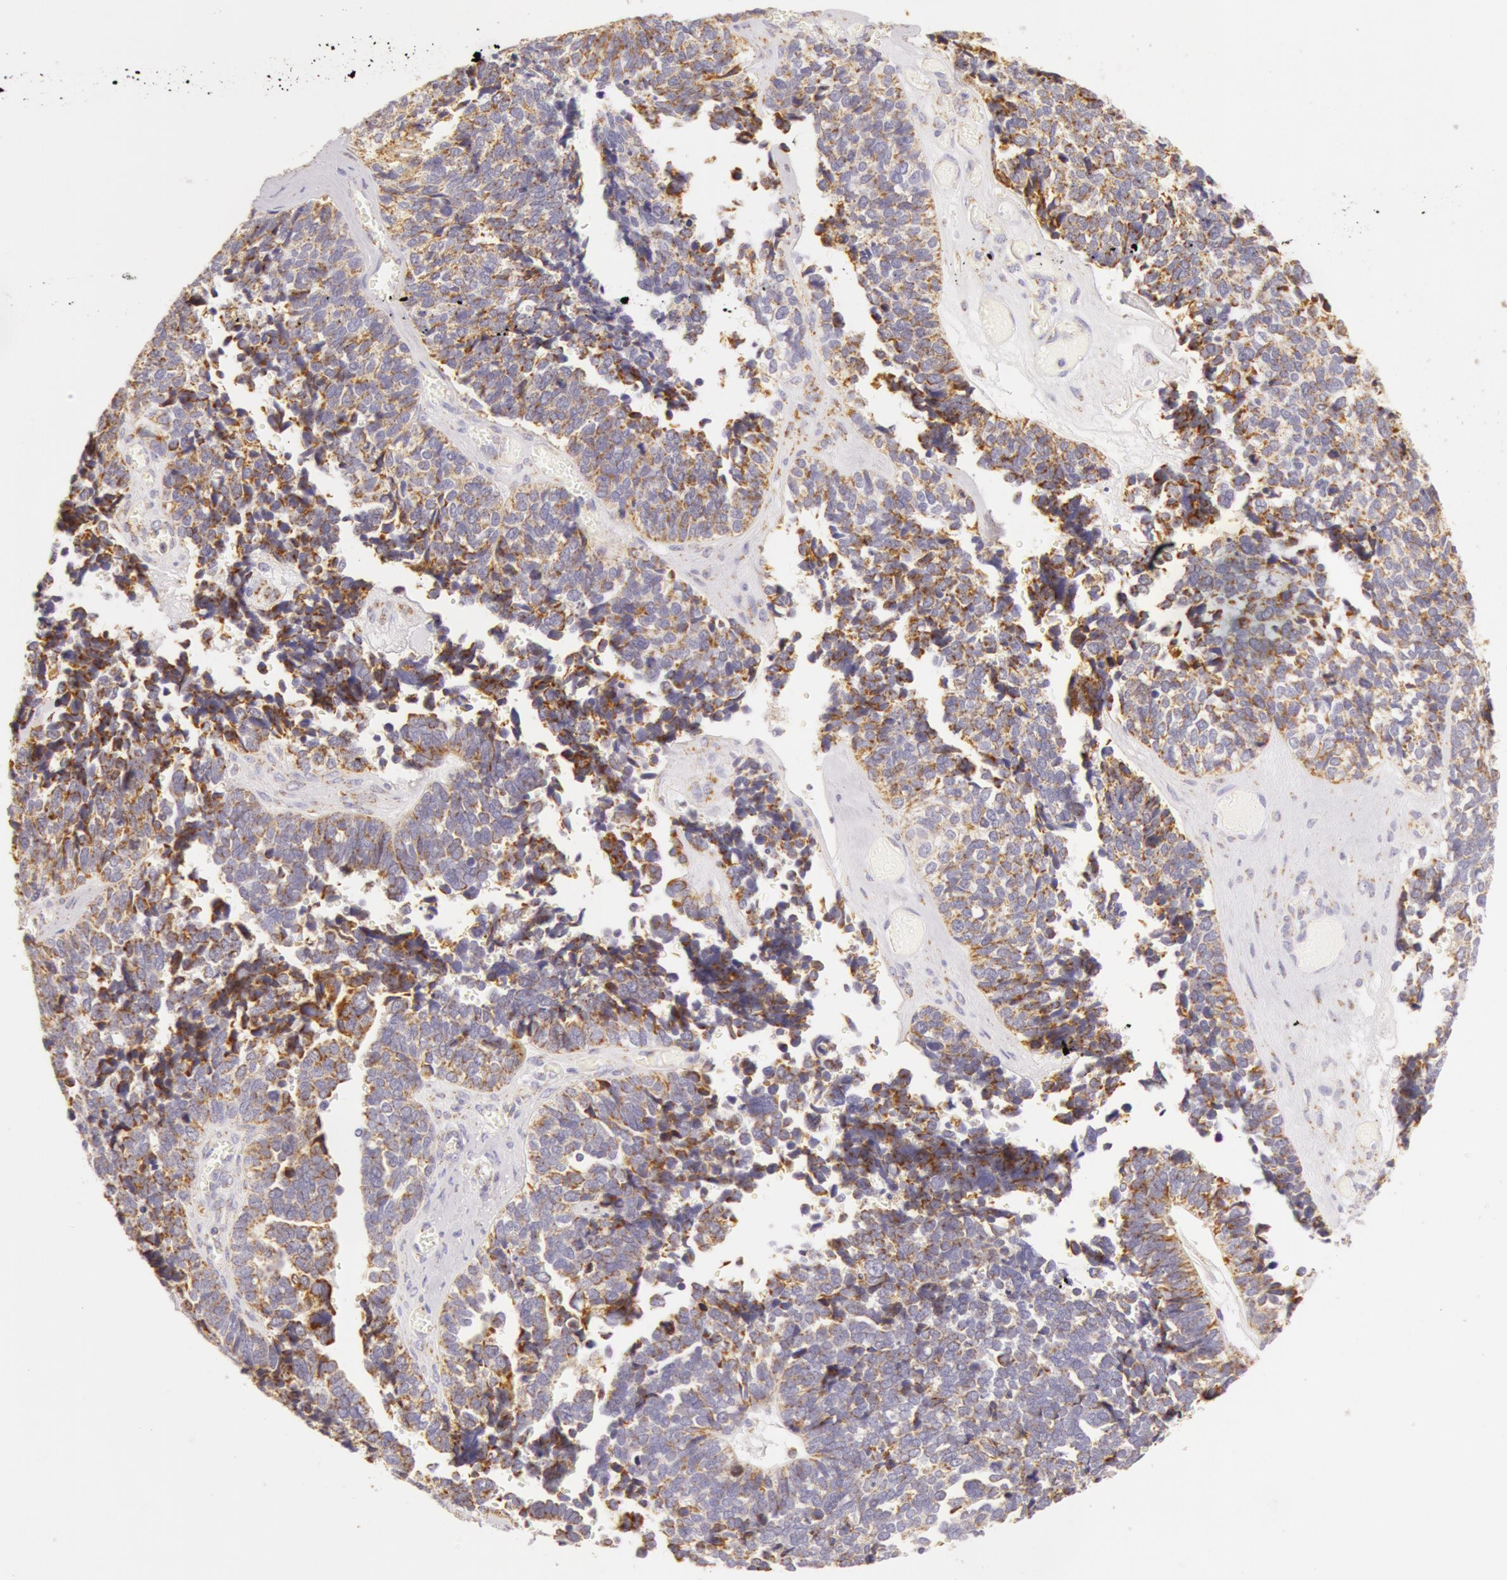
{"staining": {"intensity": "moderate", "quantity": "25%-75%", "location": "cytoplasmic/membranous"}, "tissue": "ovarian cancer", "cell_type": "Tumor cells", "image_type": "cancer", "snomed": [{"axis": "morphology", "description": "Cystadenocarcinoma, serous, NOS"}, {"axis": "topography", "description": "Ovary"}], "caption": "DAB immunohistochemical staining of serous cystadenocarcinoma (ovarian) reveals moderate cytoplasmic/membranous protein expression in approximately 25%-75% of tumor cells. (IHC, brightfield microscopy, high magnification).", "gene": "ATP5F1B", "patient": {"sex": "female", "age": 77}}